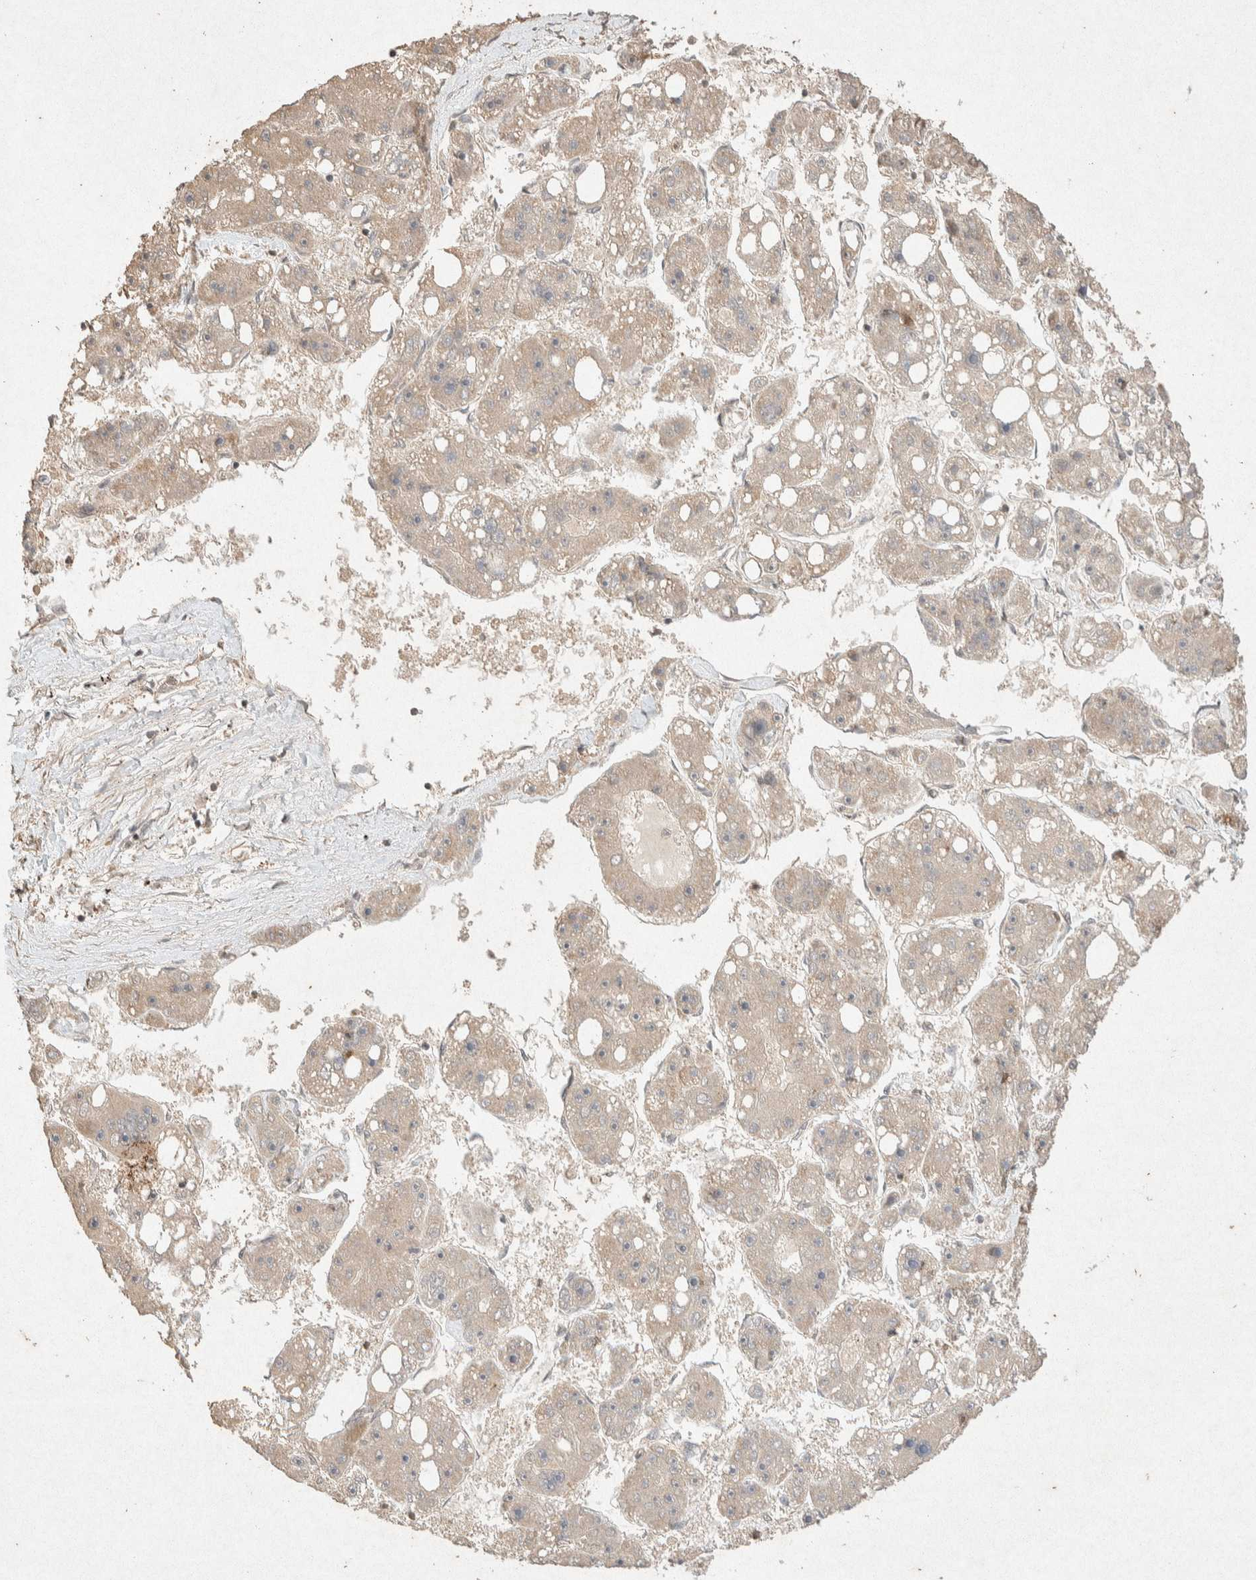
{"staining": {"intensity": "weak", "quantity": ">75%", "location": "cytoplasmic/membranous"}, "tissue": "liver cancer", "cell_type": "Tumor cells", "image_type": "cancer", "snomed": [{"axis": "morphology", "description": "Carcinoma, Hepatocellular, NOS"}, {"axis": "topography", "description": "Liver"}], "caption": "Liver cancer stained with immunohistochemistry reveals weak cytoplasmic/membranous expression in about >75% of tumor cells. The staining was performed using DAB to visualize the protein expression in brown, while the nuclei were stained in blue with hematoxylin (Magnification: 20x).", "gene": "THRA", "patient": {"sex": "female", "age": 61}}